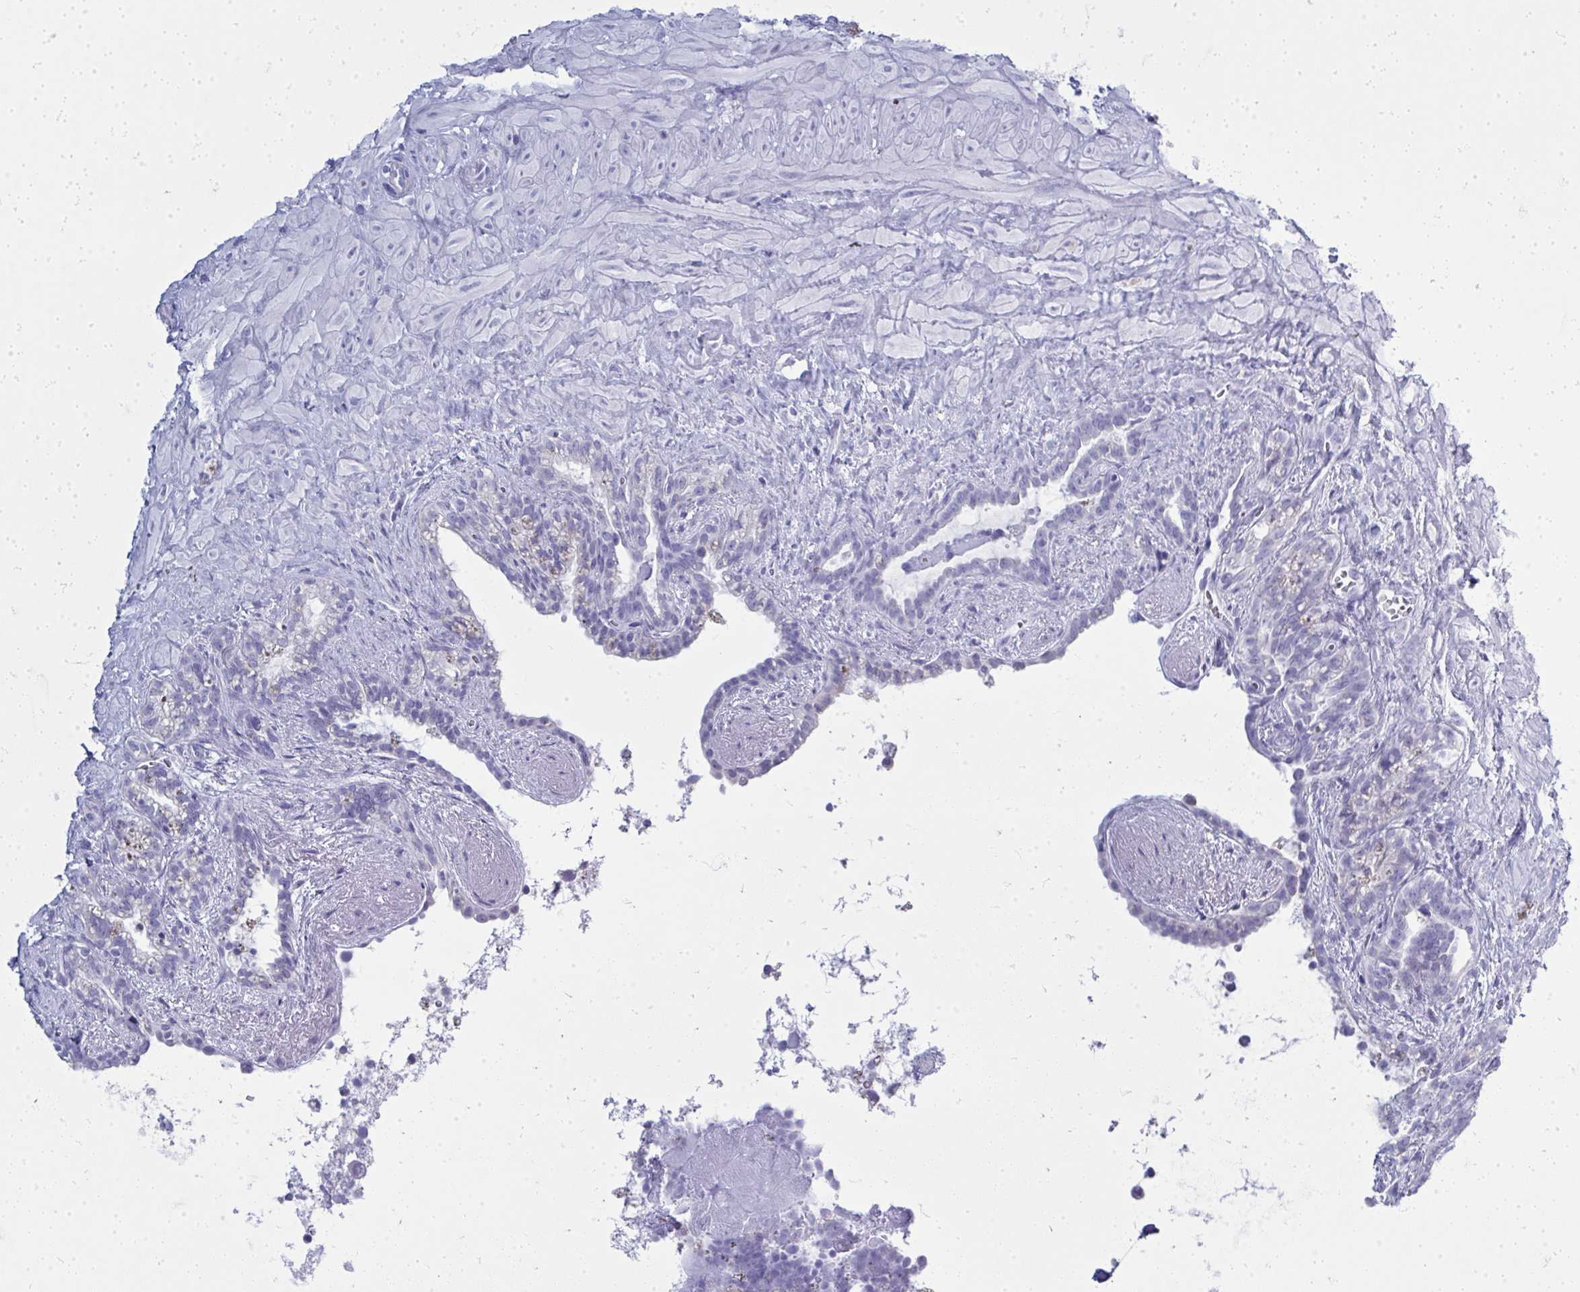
{"staining": {"intensity": "negative", "quantity": "none", "location": "none"}, "tissue": "seminal vesicle", "cell_type": "Glandular cells", "image_type": "normal", "snomed": [{"axis": "morphology", "description": "Normal tissue, NOS"}, {"axis": "topography", "description": "Seminal veicle"}], "caption": "The histopathology image shows no staining of glandular cells in normal seminal vesicle. Nuclei are stained in blue.", "gene": "QDPR", "patient": {"sex": "male", "age": 76}}